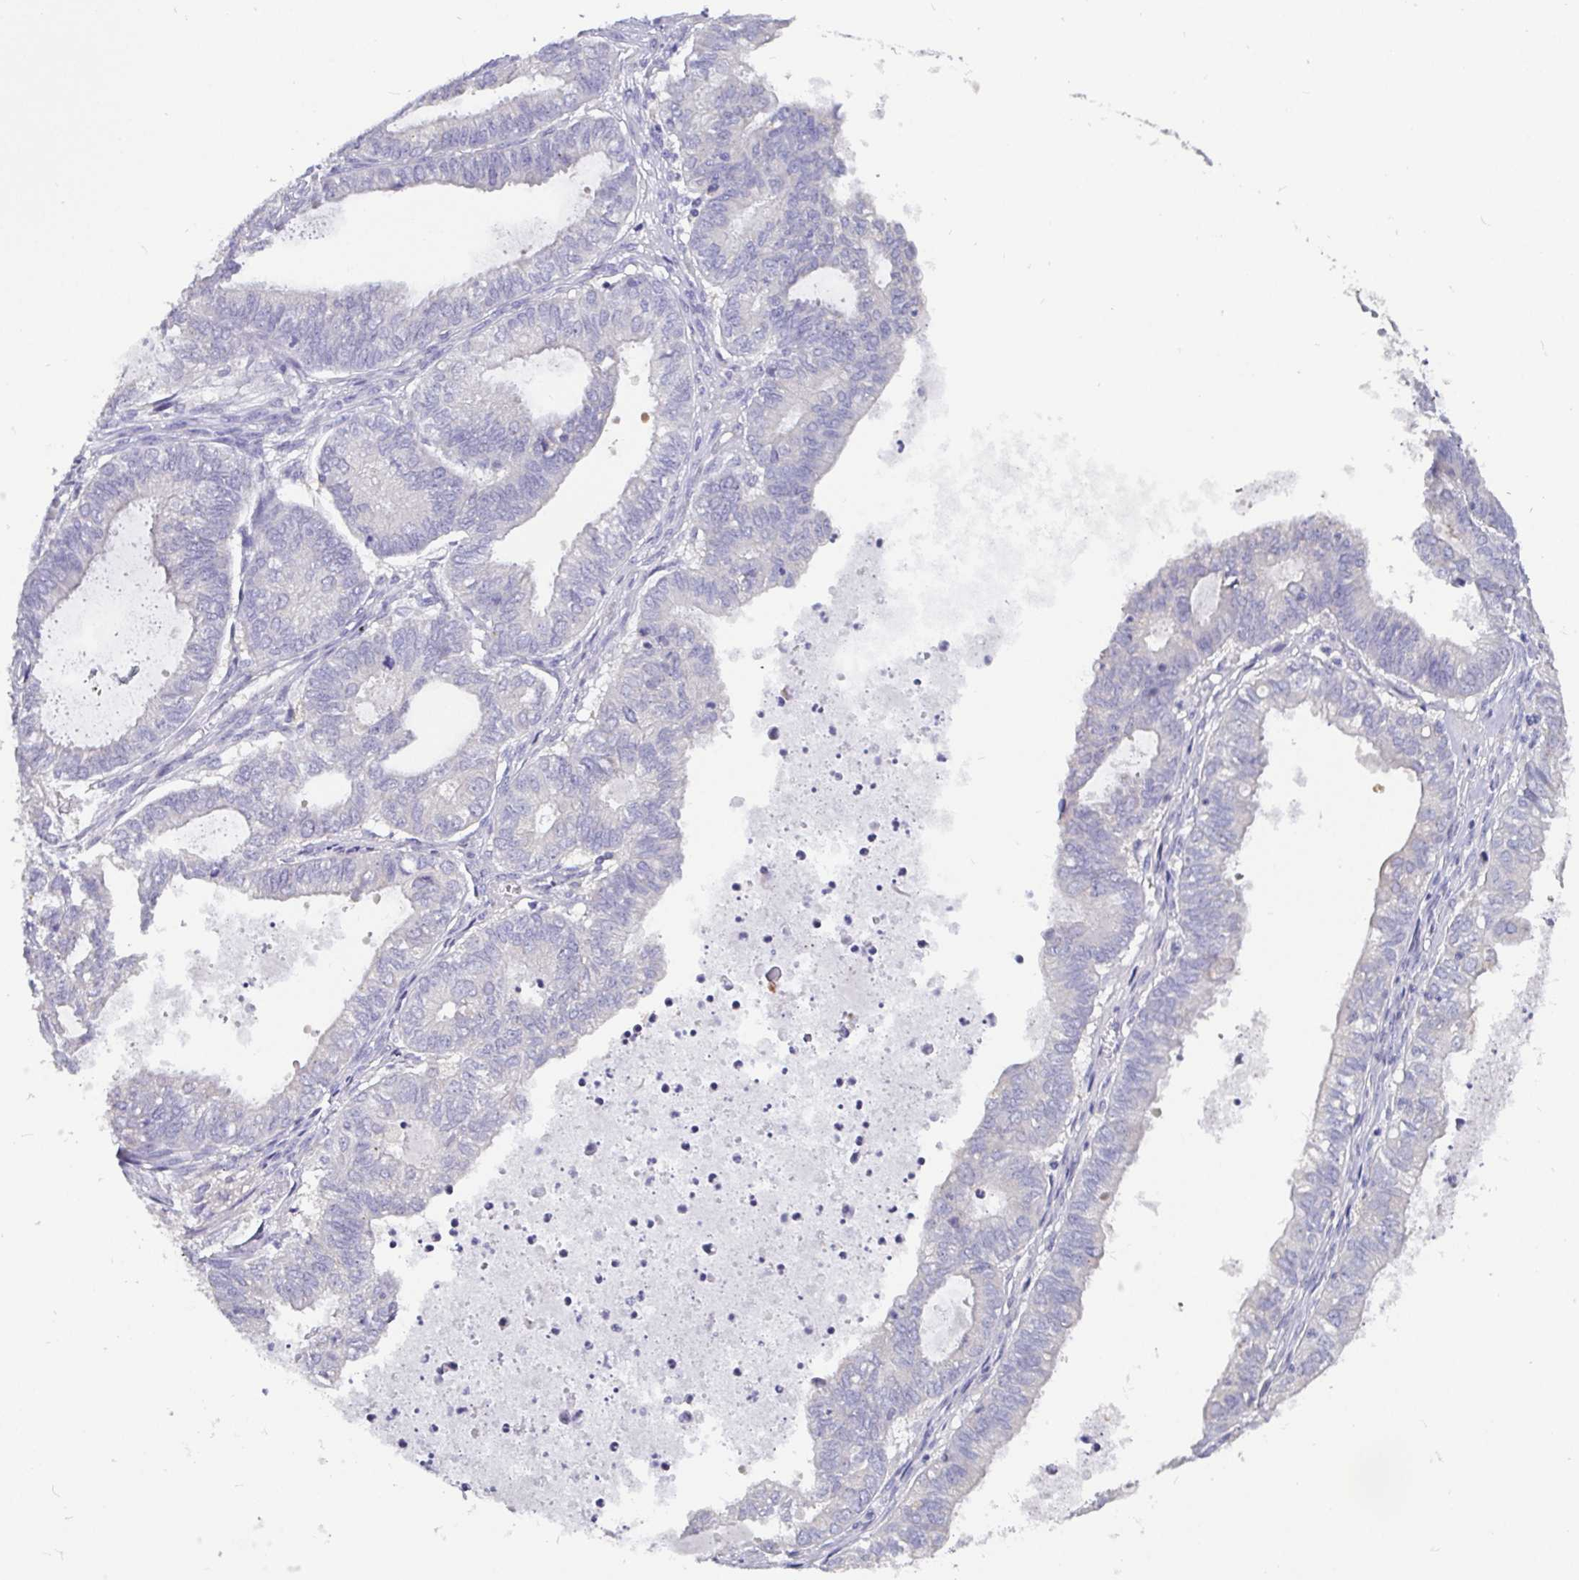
{"staining": {"intensity": "negative", "quantity": "none", "location": "none"}, "tissue": "ovarian cancer", "cell_type": "Tumor cells", "image_type": "cancer", "snomed": [{"axis": "morphology", "description": "Carcinoma, endometroid"}, {"axis": "topography", "description": "Ovary"}], "caption": "Tumor cells are negative for protein expression in human ovarian cancer (endometroid carcinoma). Brightfield microscopy of IHC stained with DAB (brown) and hematoxylin (blue), captured at high magnification.", "gene": "ADAMTS6", "patient": {"sex": "female", "age": 64}}